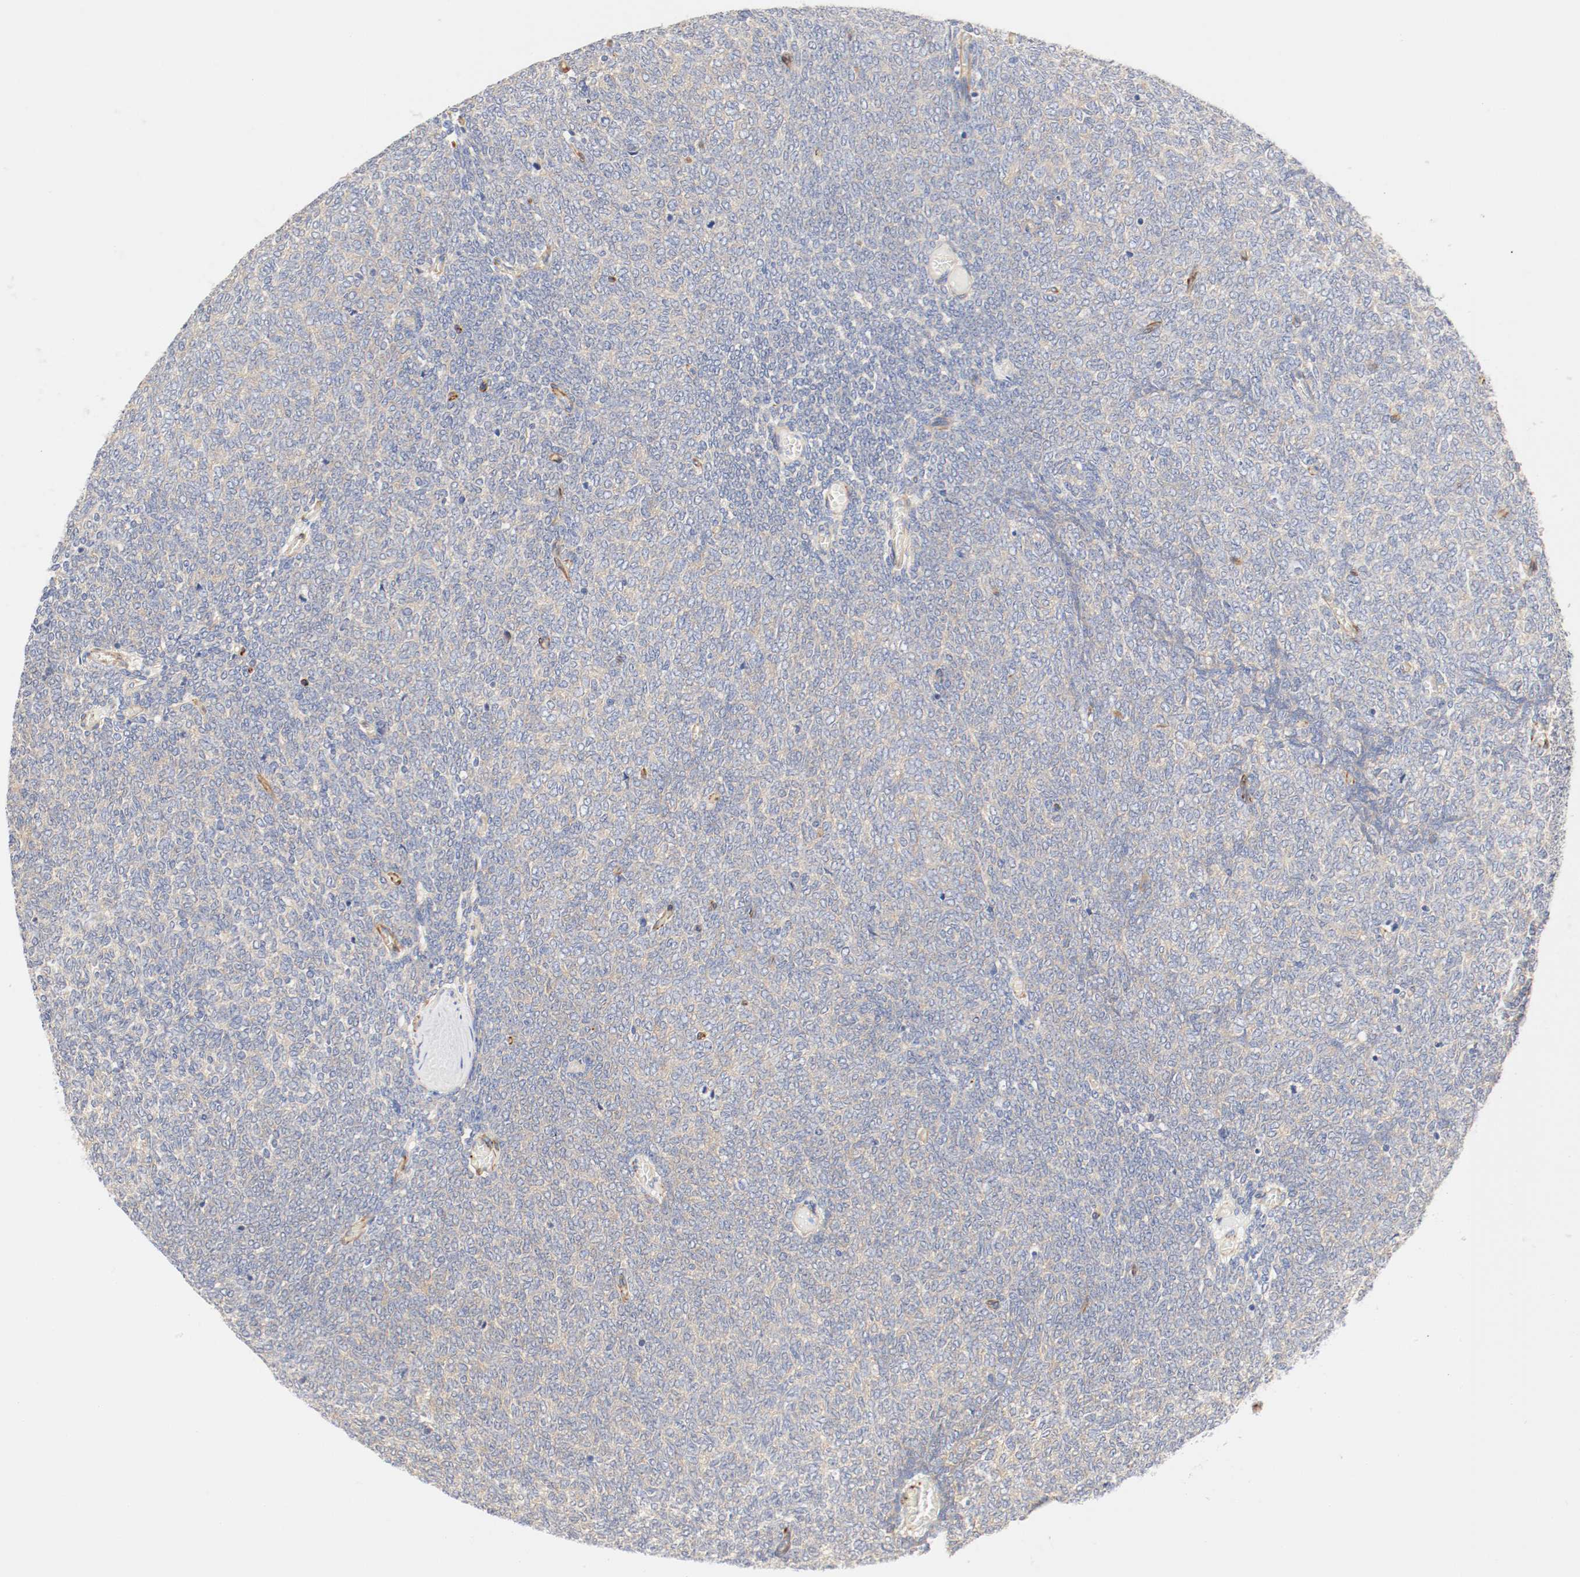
{"staining": {"intensity": "weak", "quantity": ">75%", "location": "cytoplasmic/membranous"}, "tissue": "renal cancer", "cell_type": "Tumor cells", "image_type": "cancer", "snomed": [{"axis": "morphology", "description": "Neoplasm, malignant, NOS"}, {"axis": "topography", "description": "Kidney"}], "caption": "Protein staining reveals weak cytoplasmic/membranous staining in about >75% of tumor cells in renal cancer. (IHC, brightfield microscopy, high magnification).", "gene": "GIT1", "patient": {"sex": "male", "age": 28}}